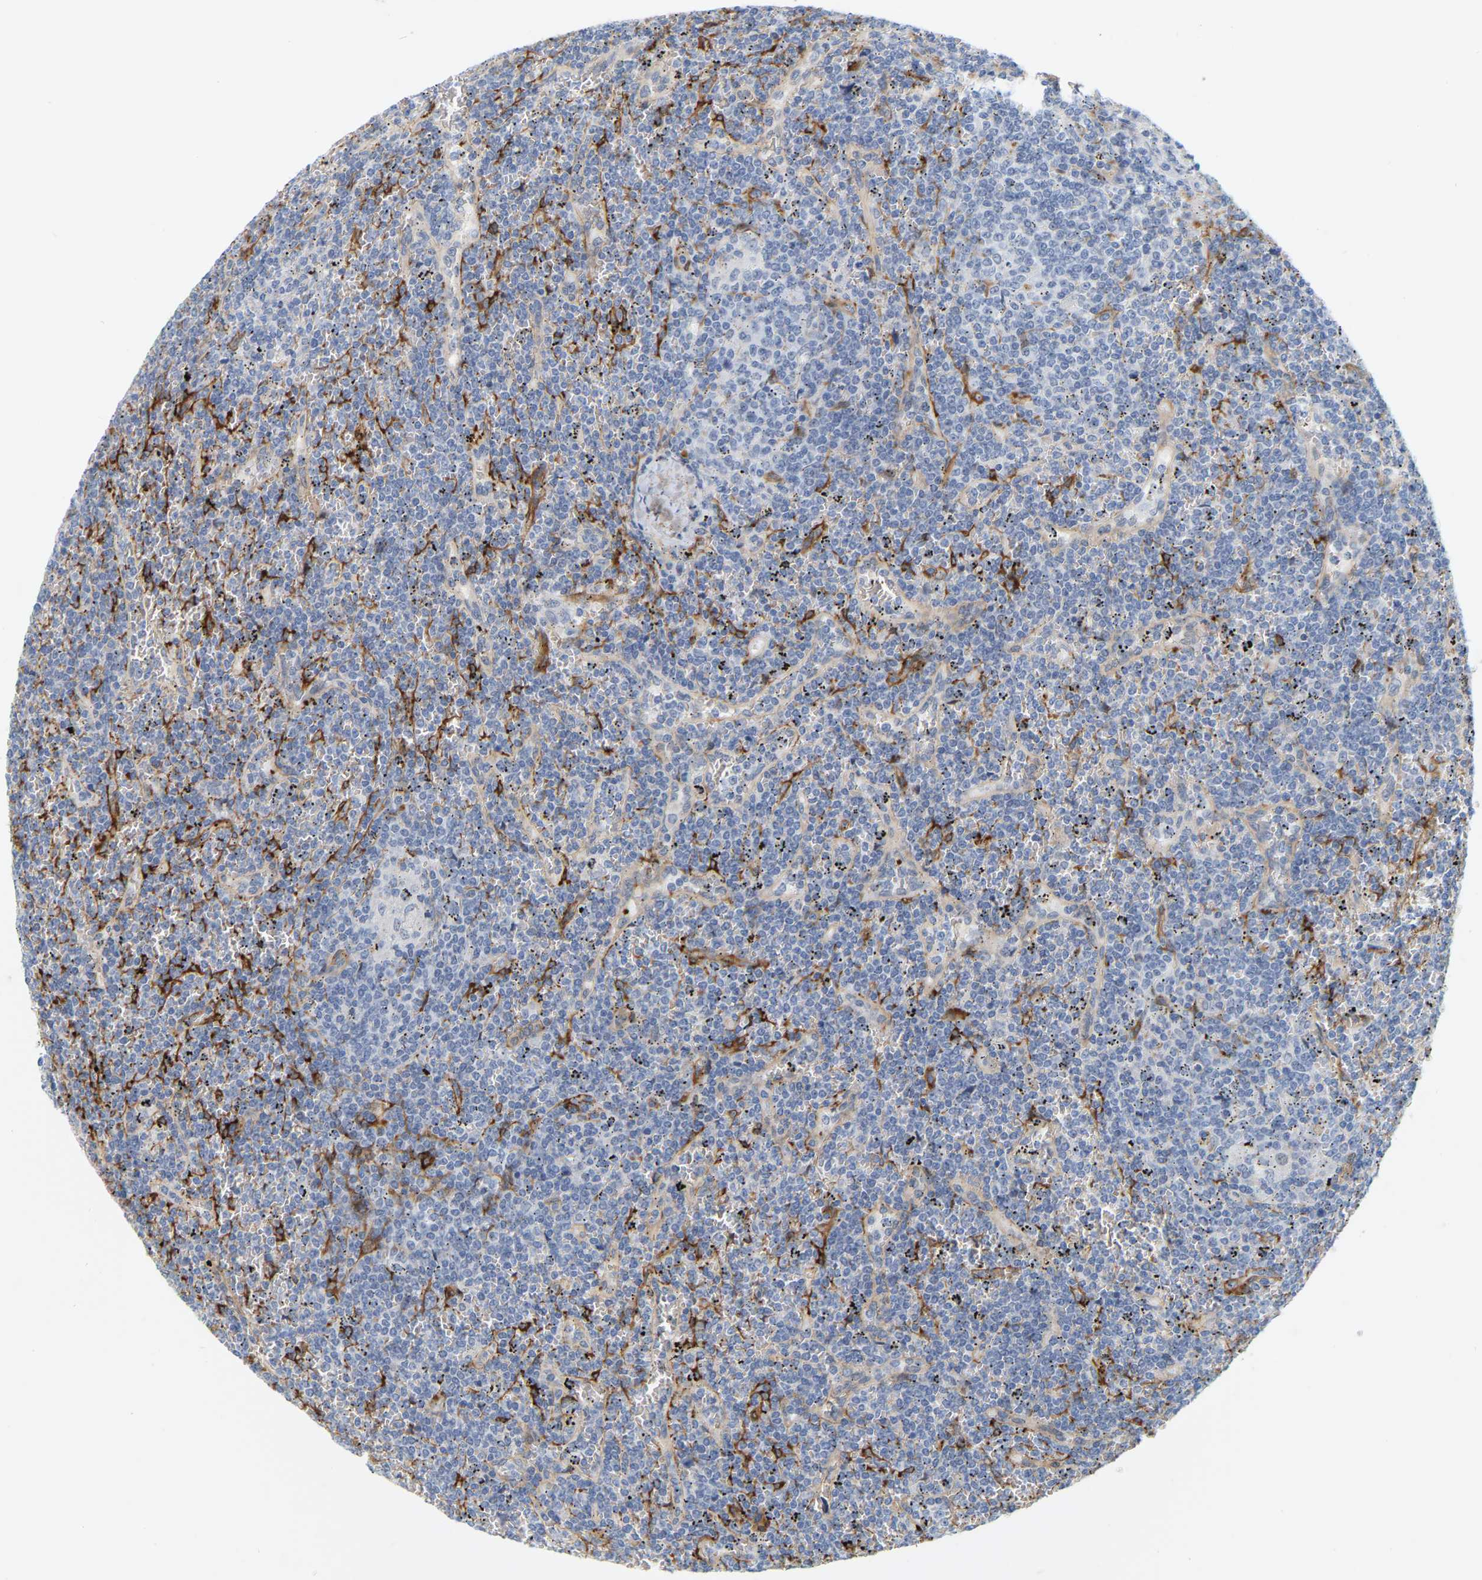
{"staining": {"intensity": "negative", "quantity": "none", "location": "none"}, "tissue": "lymphoma", "cell_type": "Tumor cells", "image_type": "cancer", "snomed": [{"axis": "morphology", "description": "Malignant lymphoma, non-Hodgkin's type, Low grade"}, {"axis": "topography", "description": "Spleen"}], "caption": "Low-grade malignant lymphoma, non-Hodgkin's type stained for a protein using immunohistochemistry (IHC) shows no staining tumor cells.", "gene": "RAPH1", "patient": {"sex": "female", "age": 19}}